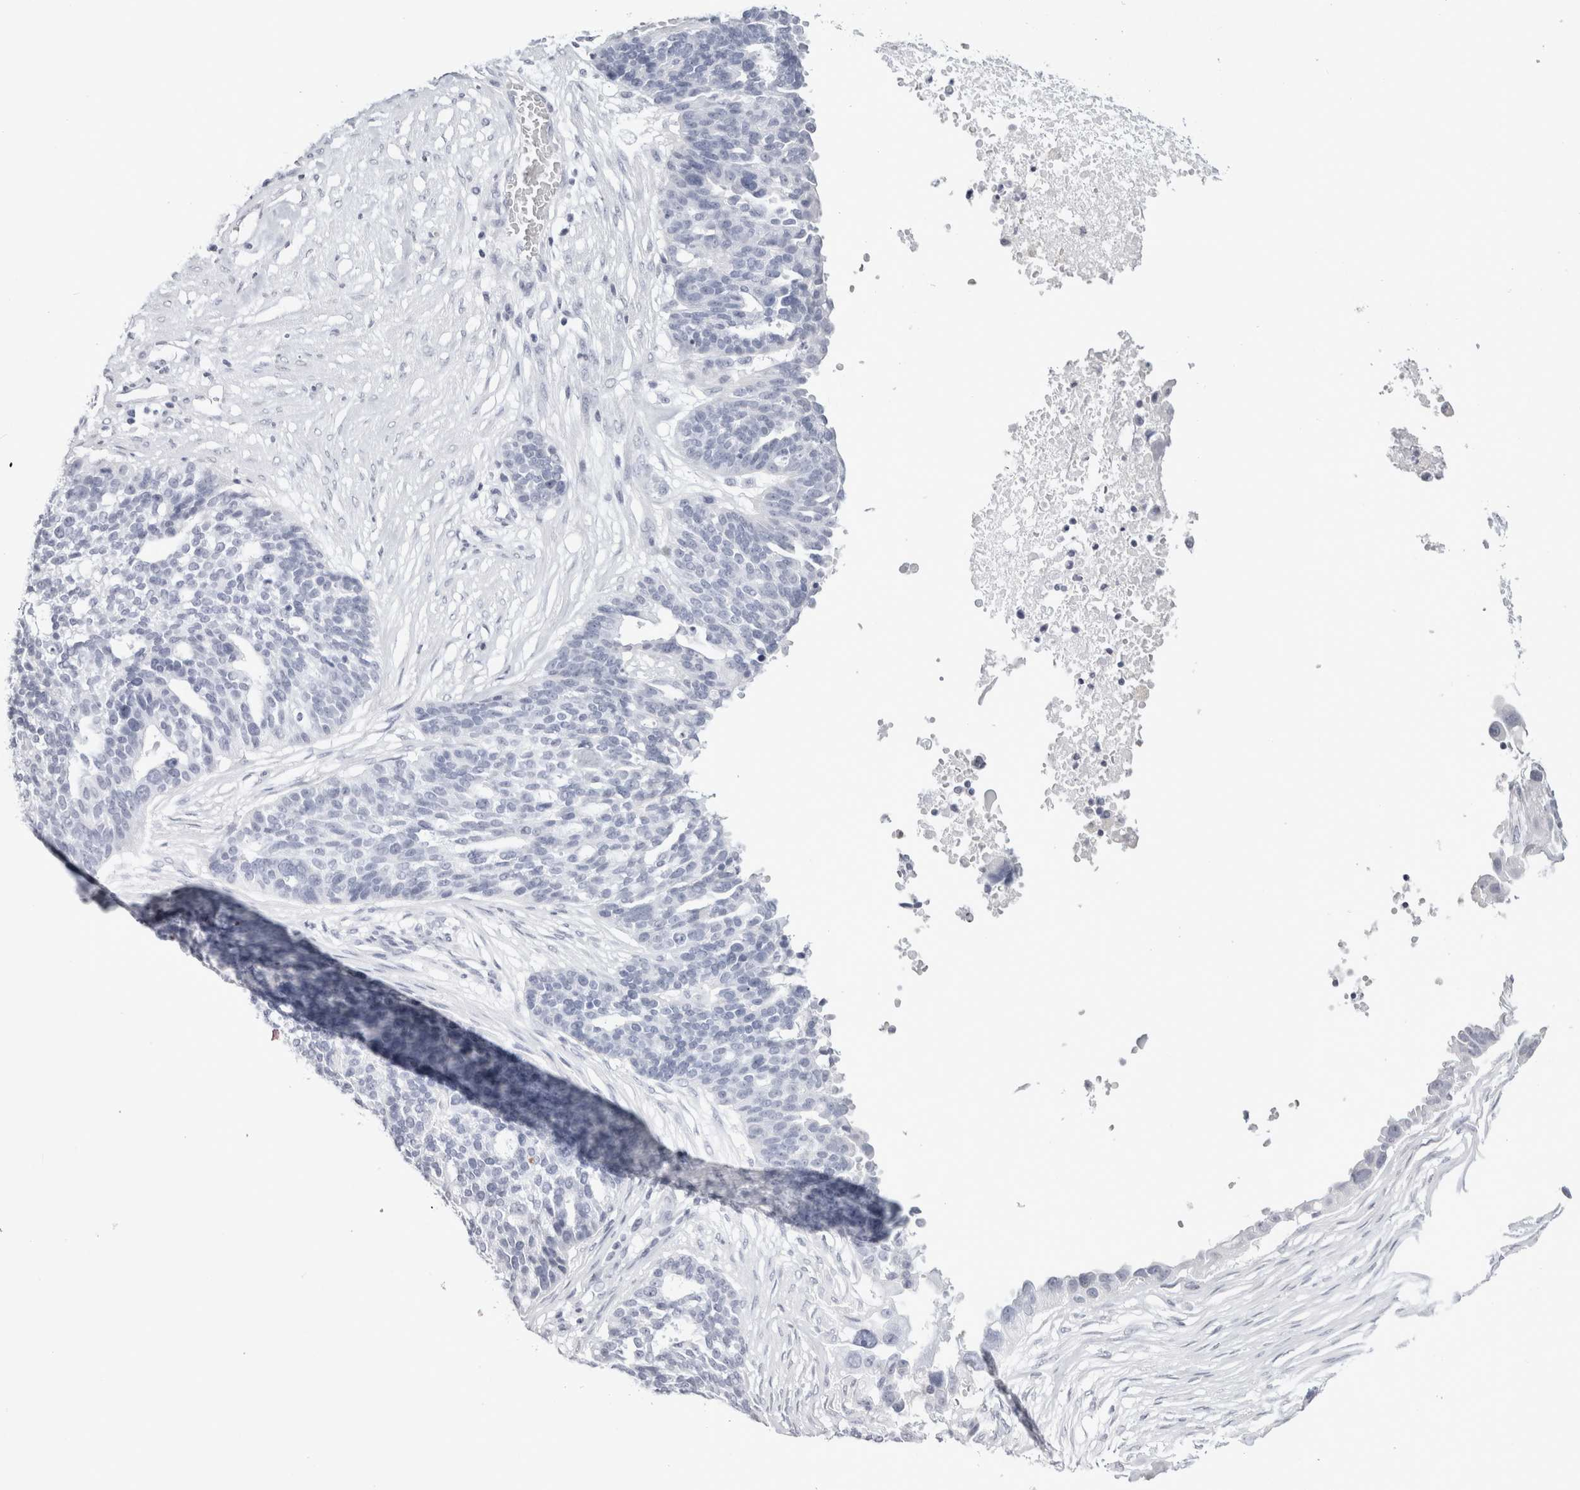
{"staining": {"intensity": "negative", "quantity": "none", "location": "none"}, "tissue": "ovarian cancer", "cell_type": "Tumor cells", "image_type": "cancer", "snomed": [{"axis": "morphology", "description": "Cystadenocarcinoma, serous, NOS"}, {"axis": "topography", "description": "Ovary"}], "caption": "Image shows no significant protein positivity in tumor cells of ovarian serous cystadenocarcinoma.", "gene": "GARIN1A", "patient": {"sex": "female", "age": 59}}